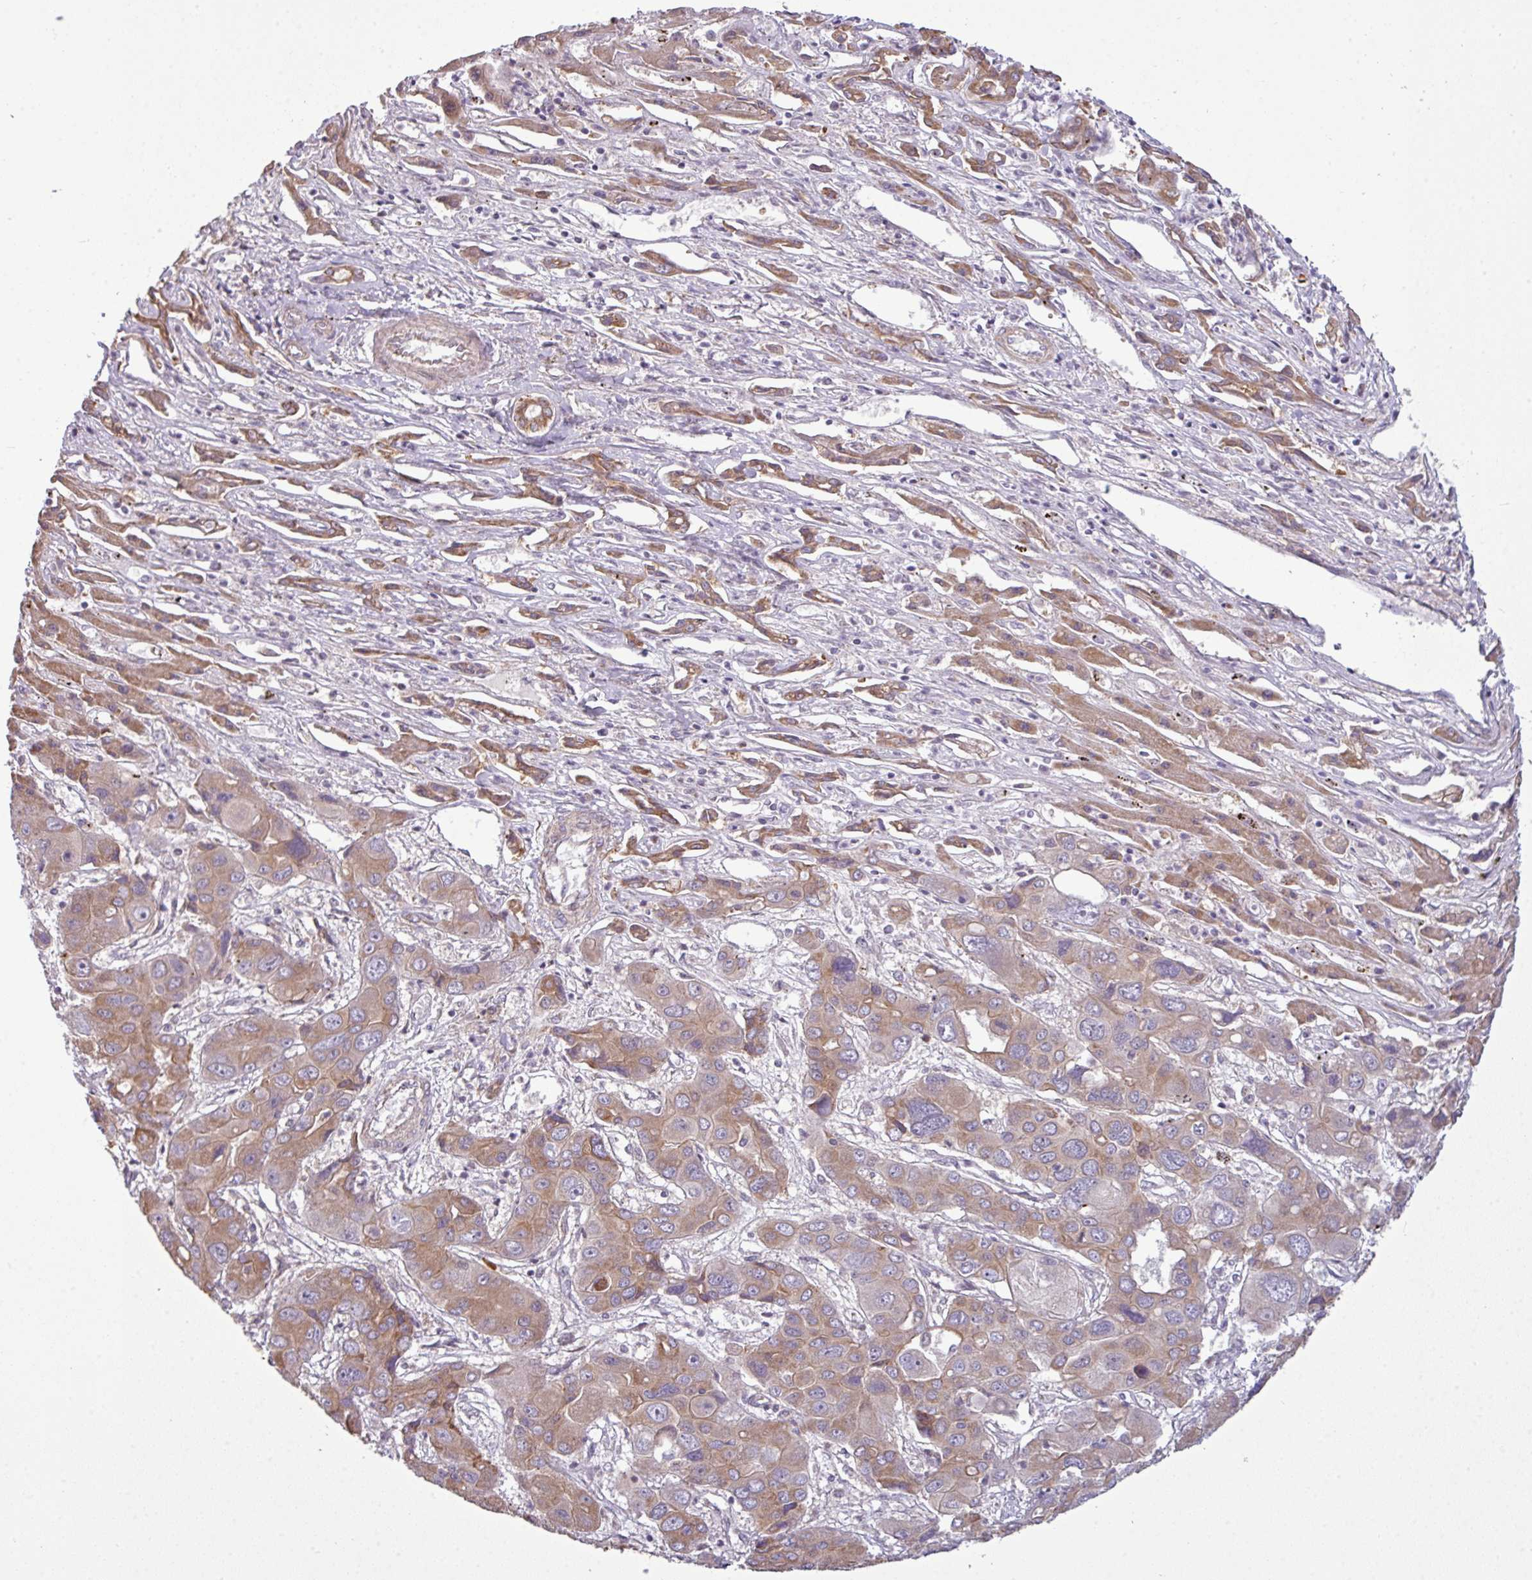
{"staining": {"intensity": "moderate", "quantity": ">75%", "location": "cytoplasmic/membranous"}, "tissue": "liver cancer", "cell_type": "Tumor cells", "image_type": "cancer", "snomed": [{"axis": "morphology", "description": "Cholangiocarcinoma"}, {"axis": "topography", "description": "Liver"}], "caption": "A micrograph of liver cancer (cholangiocarcinoma) stained for a protein shows moderate cytoplasmic/membranous brown staining in tumor cells. Using DAB (brown) and hematoxylin (blue) stains, captured at high magnification using brightfield microscopy.", "gene": "ZNF217", "patient": {"sex": "male", "age": 67}}